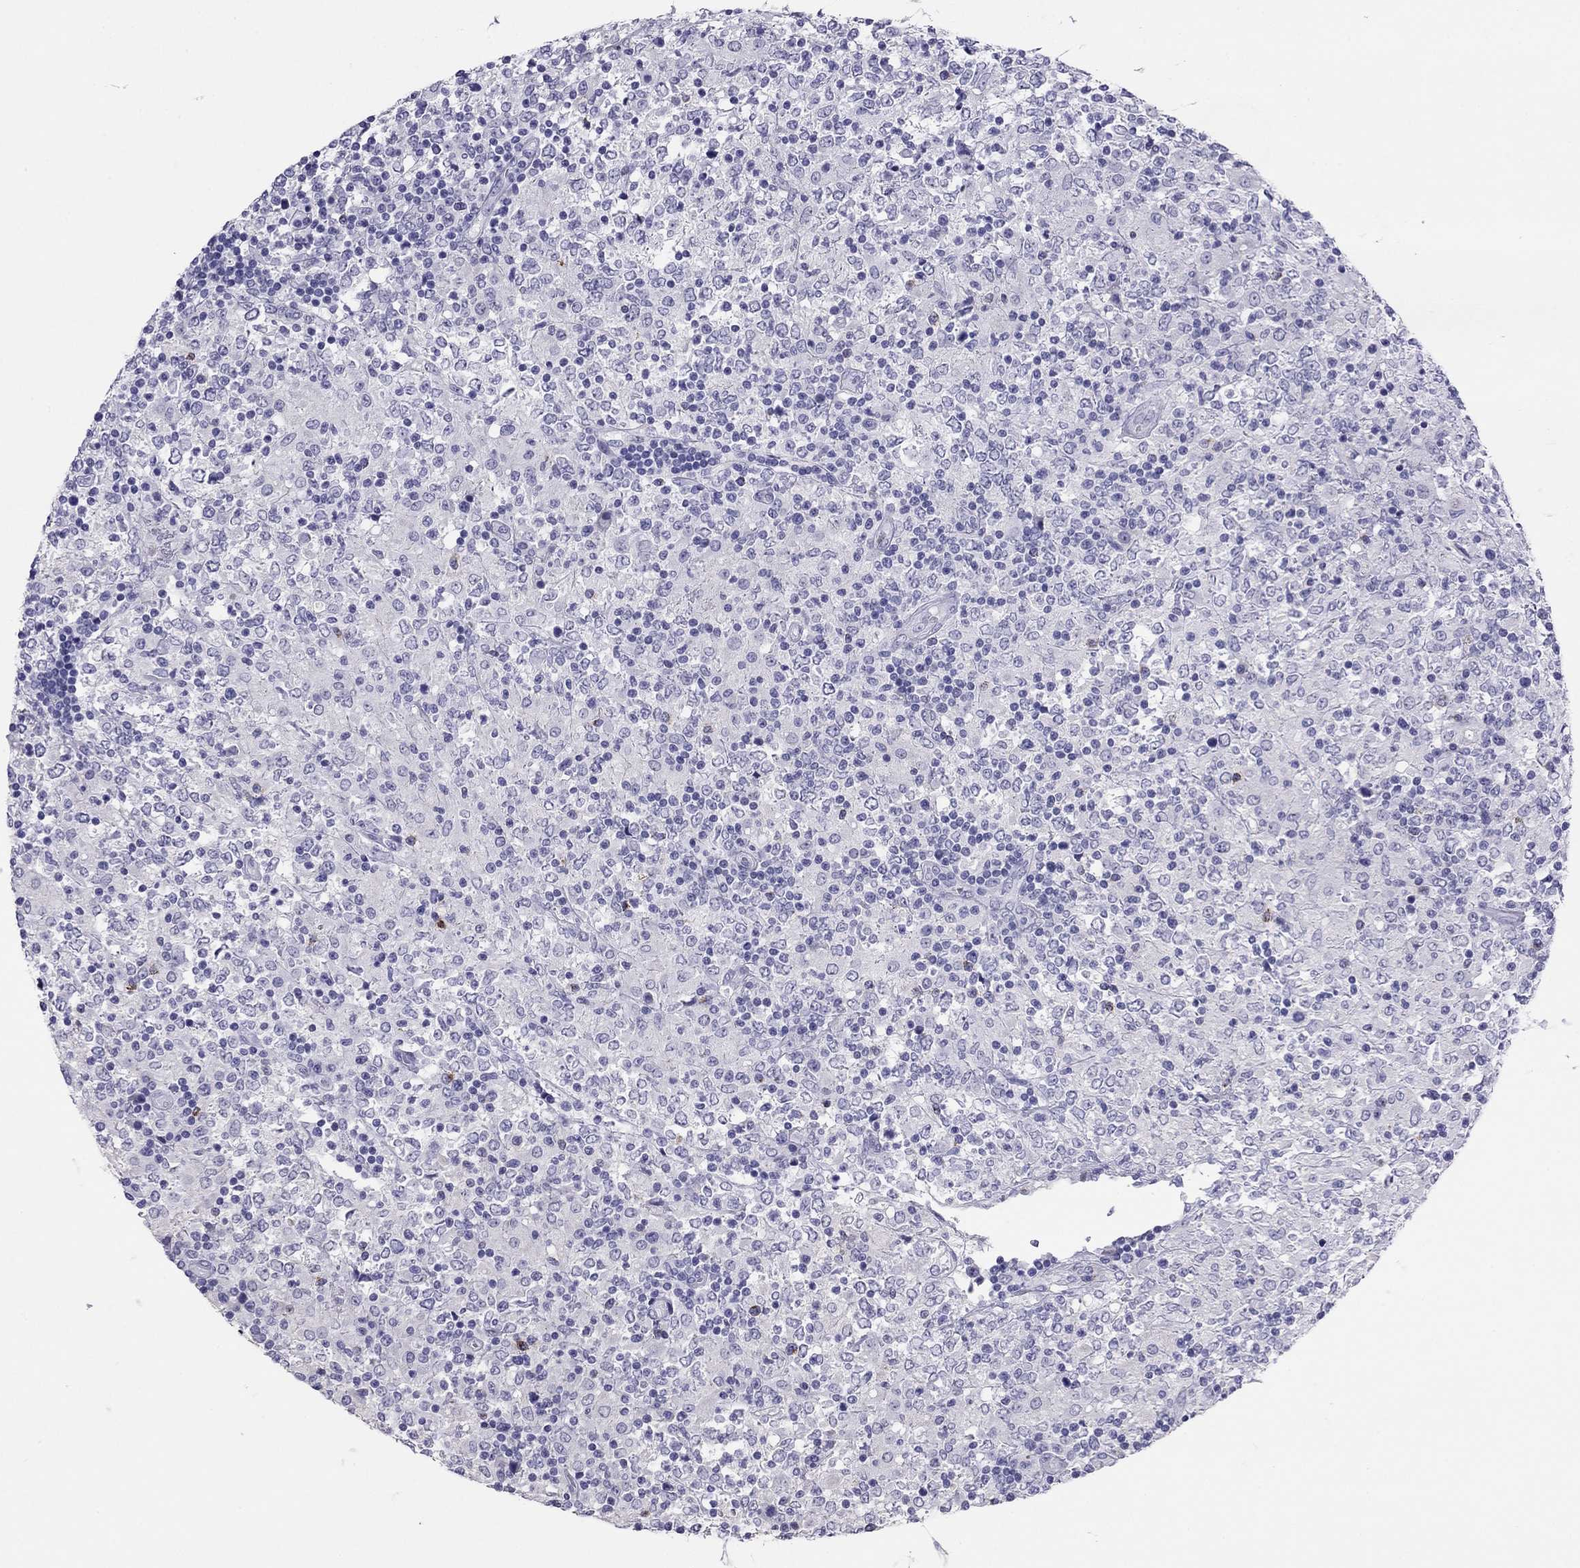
{"staining": {"intensity": "negative", "quantity": "none", "location": "none"}, "tissue": "lymphoma", "cell_type": "Tumor cells", "image_type": "cancer", "snomed": [{"axis": "morphology", "description": "Malignant lymphoma, non-Hodgkin's type, High grade"}, {"axis": "topography", "description": "Lymph node"}], "caption": "Immunohistochemistry photomicrograph of neoplastic tissue: lymphoma stained with DAB demonstrates no significant protein staining in tumor cells. (Immunohistochemistry, brightfield microscopy, high magnification).", "gene": "ODF4", "patient": {"sex": "female", "age": 84}}